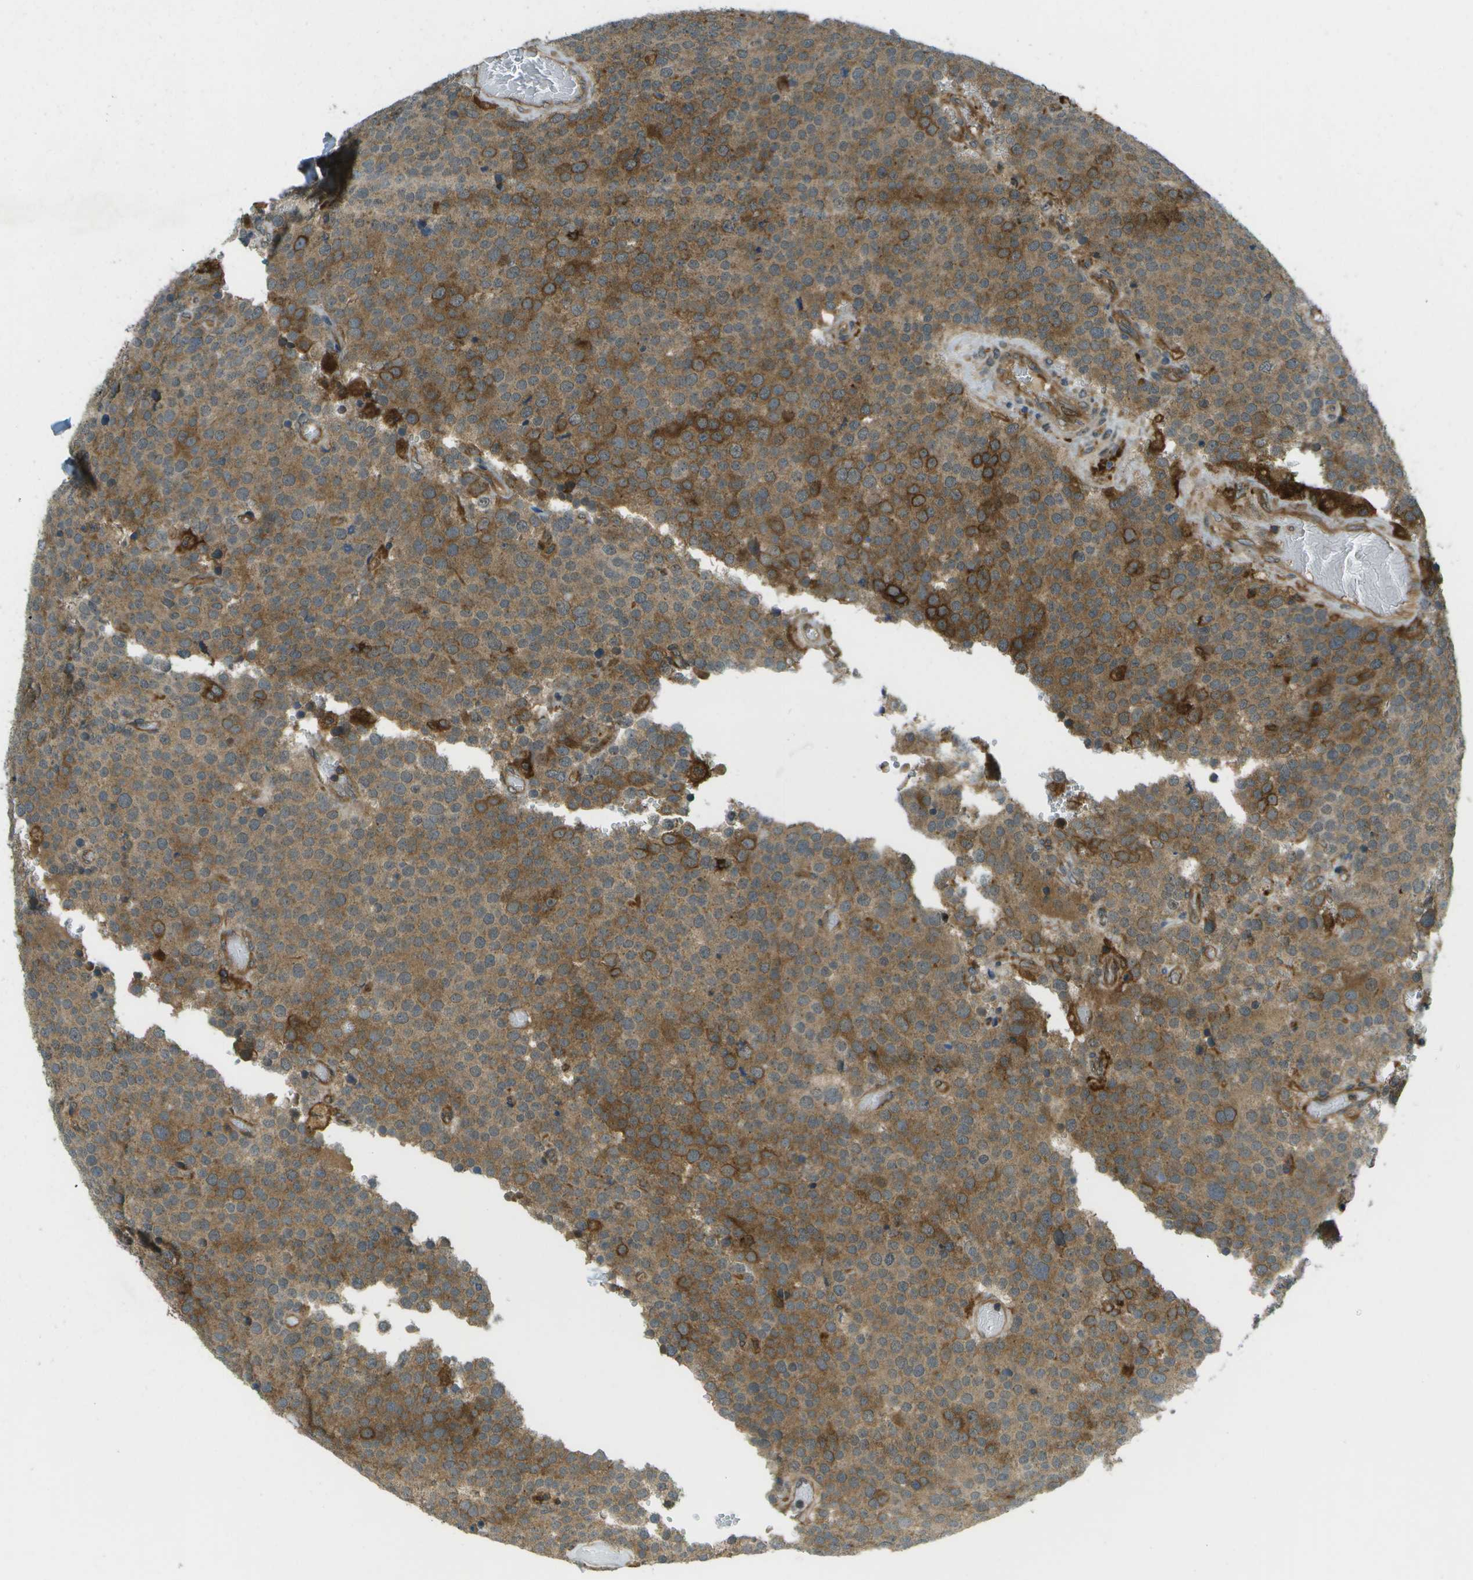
{"staining": {"intensity": "moderate", "quantity": ">75%", "location": "cytoplasmic/membranous"}, "tissue": "testis cancer", "cell_type": "Tumor cells", "image_type": "cancer", "snomed": [{"axis": "morphology", "description": "Normal tissue, NOS"}, {"axis": "morphology", "description": "Seminoma, NOS"}, {"axis": "topography", "description": "Testis"}], "caption": "Protein staining of testis cancer (seminoma) tissue reveals moderate cytoplasmic/membranous positivity in about >75% of tumor cells.", "gene": "TMTC1", "patient": {"sex": "male", "age": 71}}